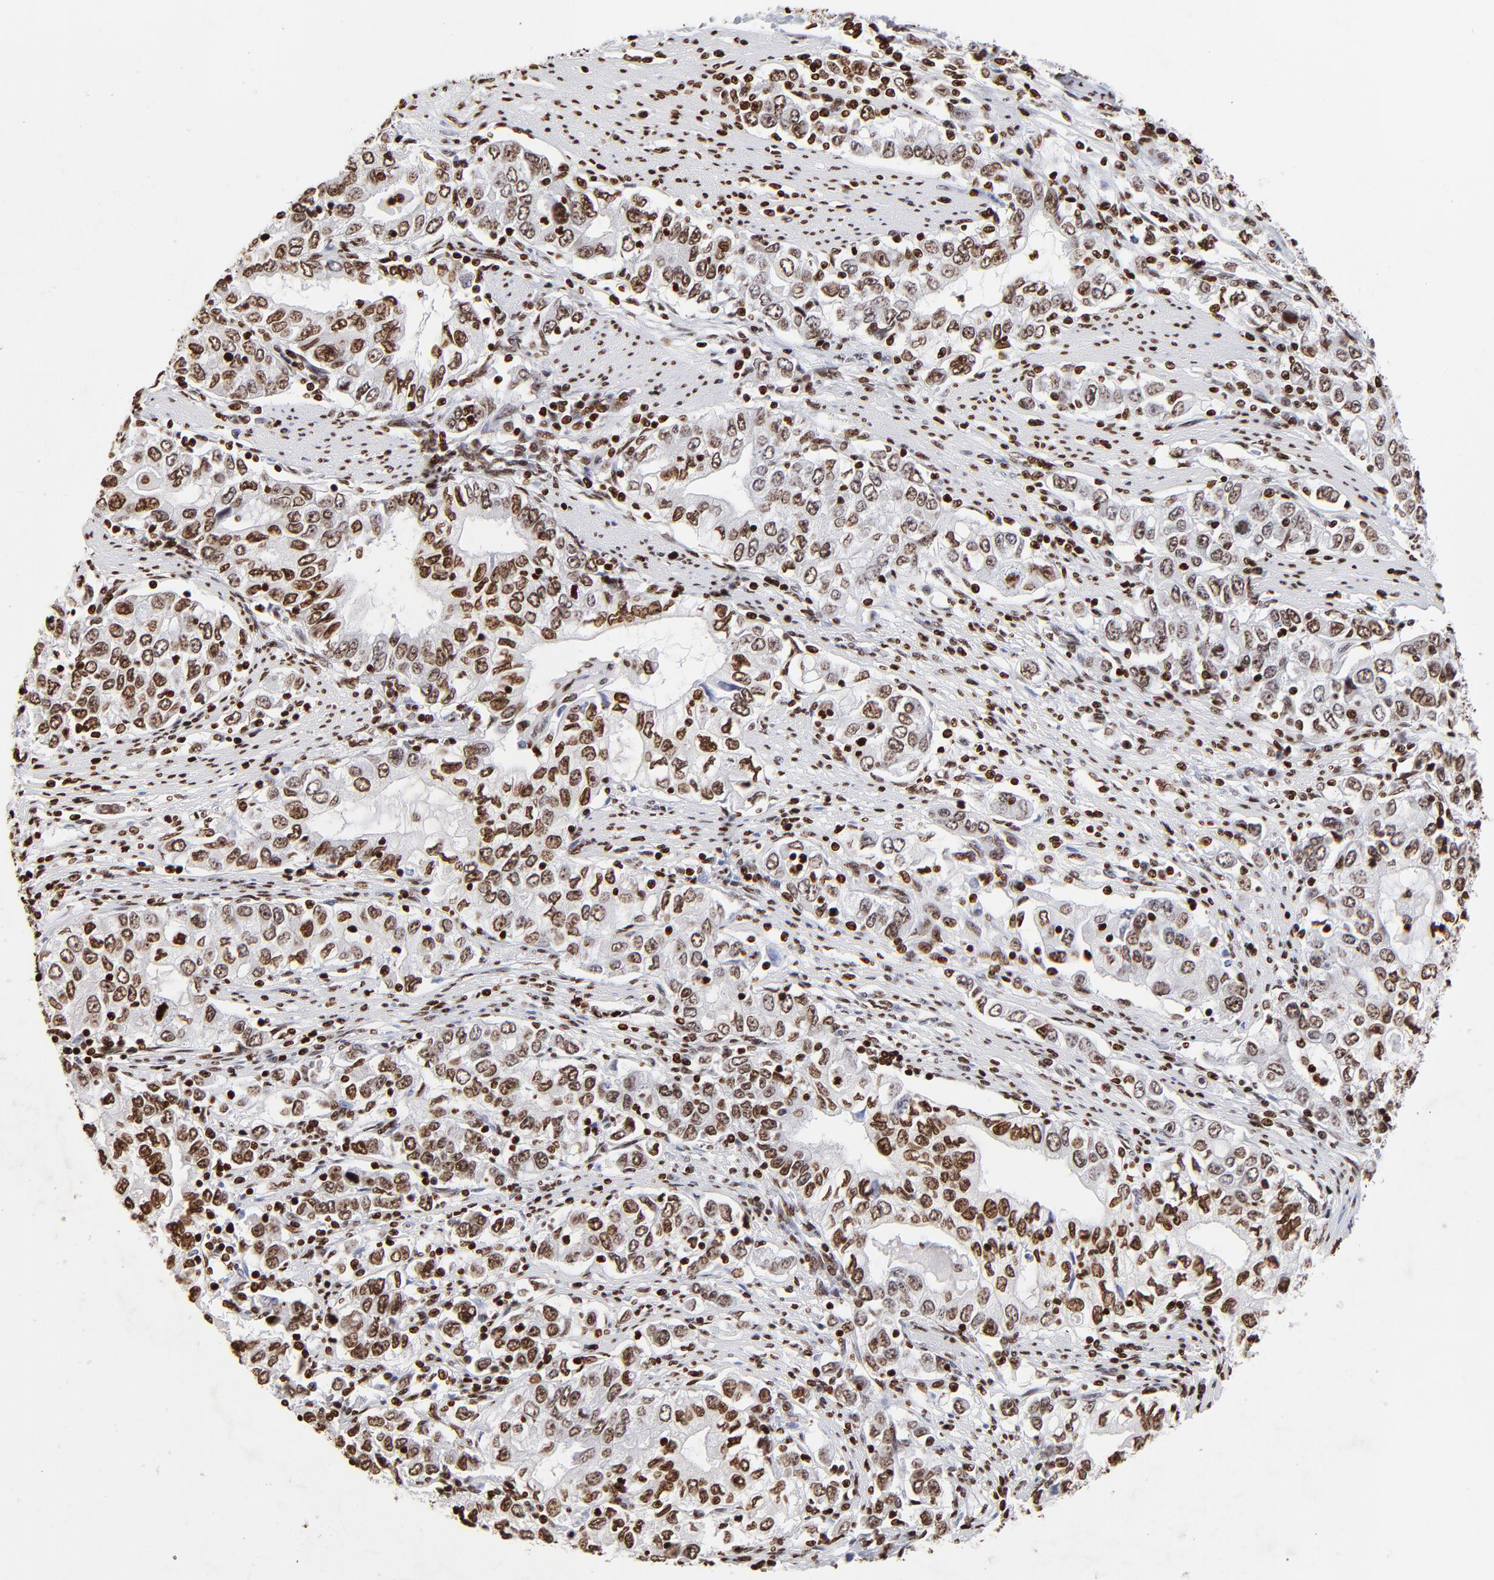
{"staining": {"intensity": "strong", "quantity": ">75%", "location": "nuclear"}, "tissue": "stomach cancer", "cell_type": "Tumor cells", "image_type": "cancer", "snomed": [{"axis": "morphology", "description": "Adenocarcinoma, NOS"}, {"axis": "topography", "description": "Stomach, lower"}], "caption": "Immunohistochemistry (IHC) of human stomach adenocarcinoma shows high levels of strong nuclear staining in about >75% of tumor cells.", "gene": "FBH1", "patient": {"sex": "female", "age": 72}}